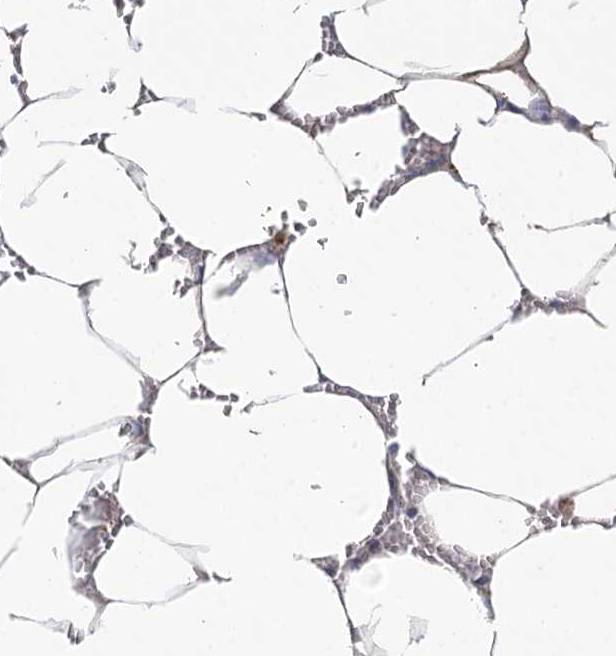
{"staining": {"intensity": "negative", "quantity": "none", "location": "none"}, "tissue": "bone marrow", "cell_type": "Hematopoietic cells", "image_type": "normal", "snomed": [{"axis": "morphology", "description": "Normal tissue, NOS"}, {"axis": "topography", "description": "Bone marrow"}], "caption": "IHC of benign bone marrow displays no staining in hematopoietic cells.", "gene": "ARHGAP44", "patient": {"sex": "male", "age": 70}}